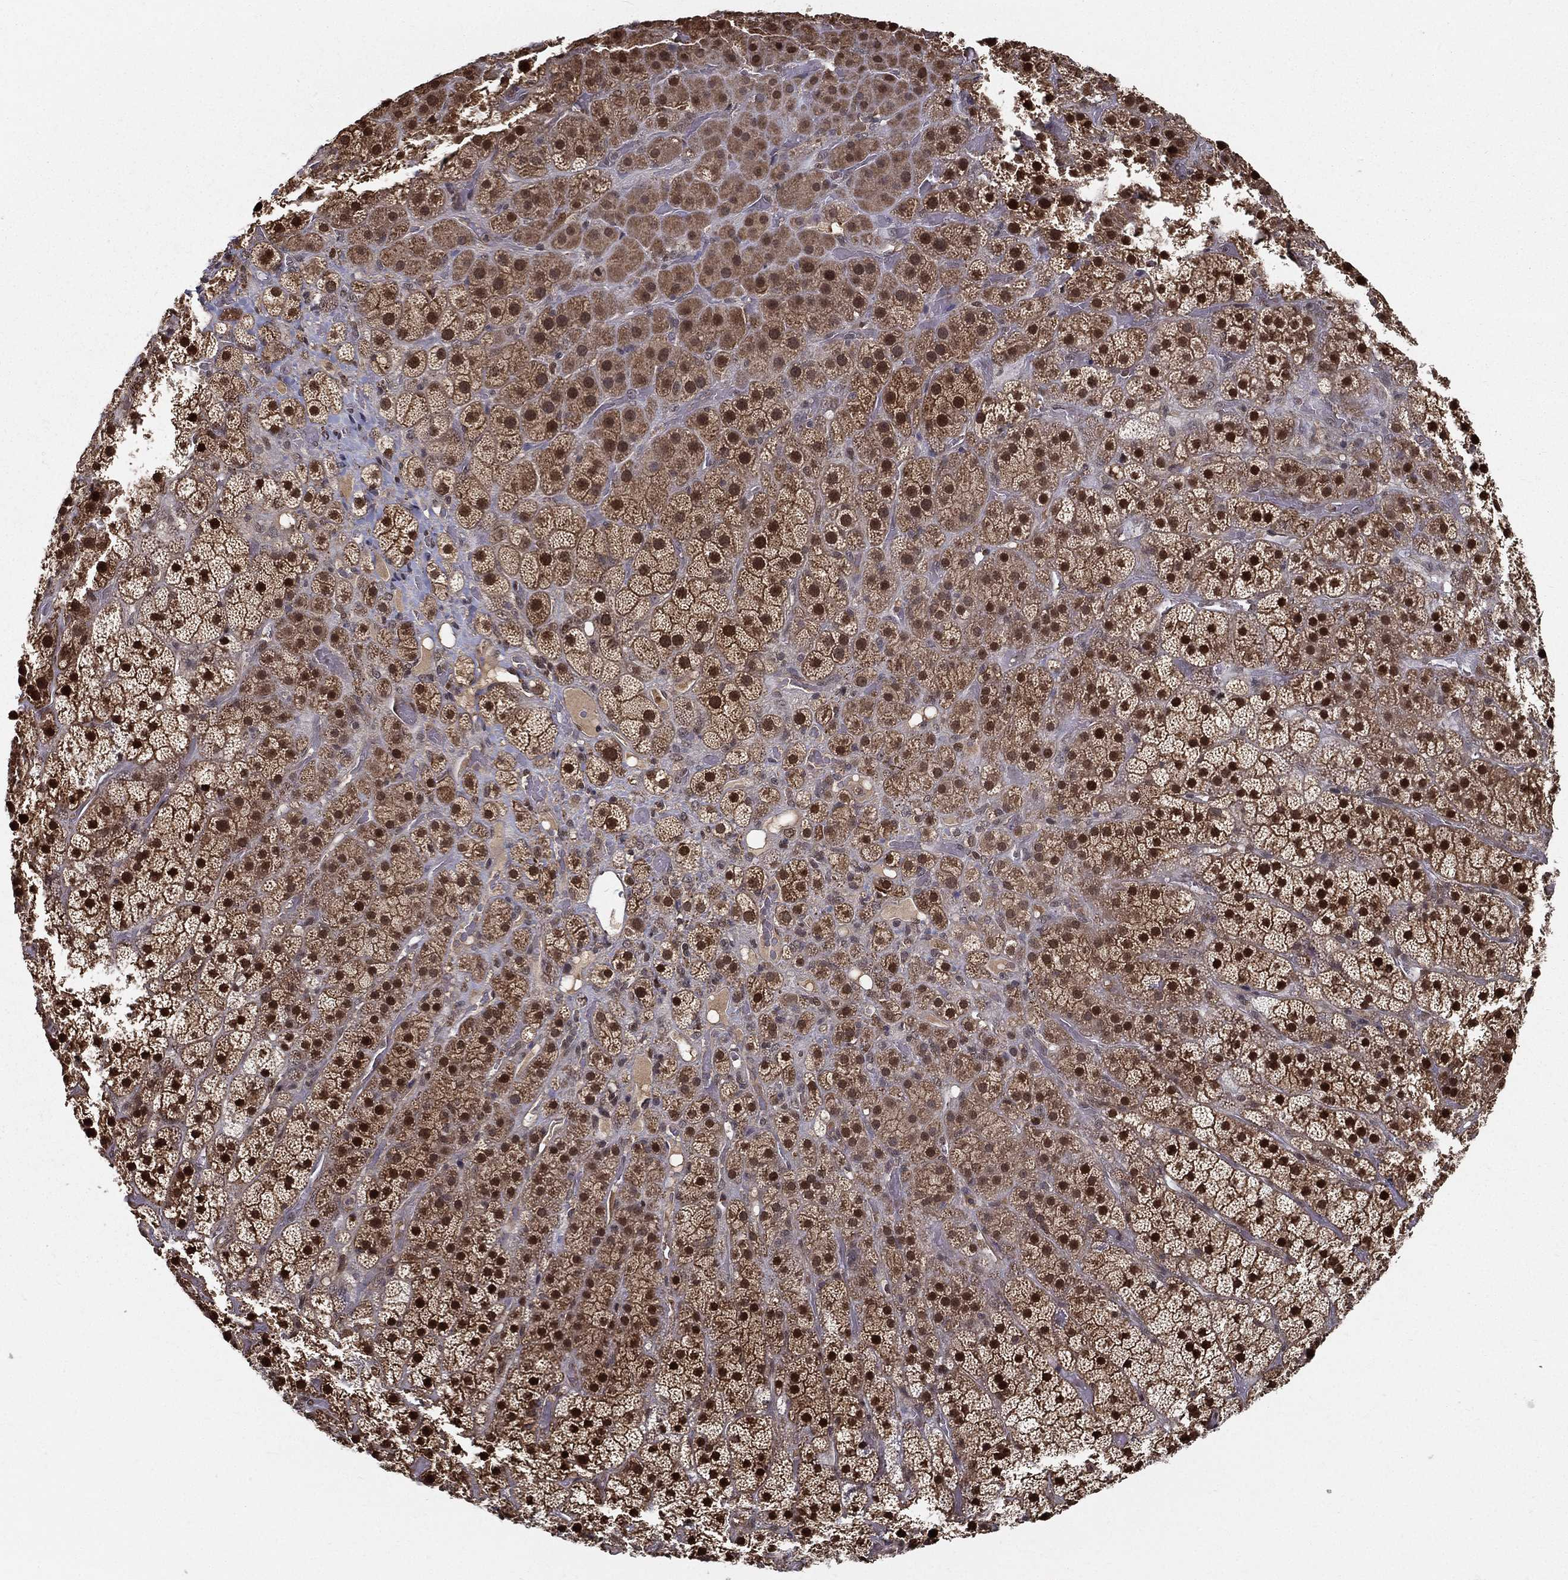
{"staining": {"intensity": "strong", "quantity": "25%-75%", "location": "cytoplasmic/membranous,nuclear"}, "tissue": "adrenal gland", "cell_type": "Glandular cells", "image_type": "normal", "snomed": [{"axis": "morphology", "description": "Normal tissue, NOS"}, {"axis": "topography", "description": "Adrenal gland"}], "caption": "Unremarkable adrenal gland reveals strong cytoplasmic/membranous,nuclear staining in about 25%-75% of glandular cells.", "gene": "SLC6A6", "patient": {"sex": "male", "age": 57}}